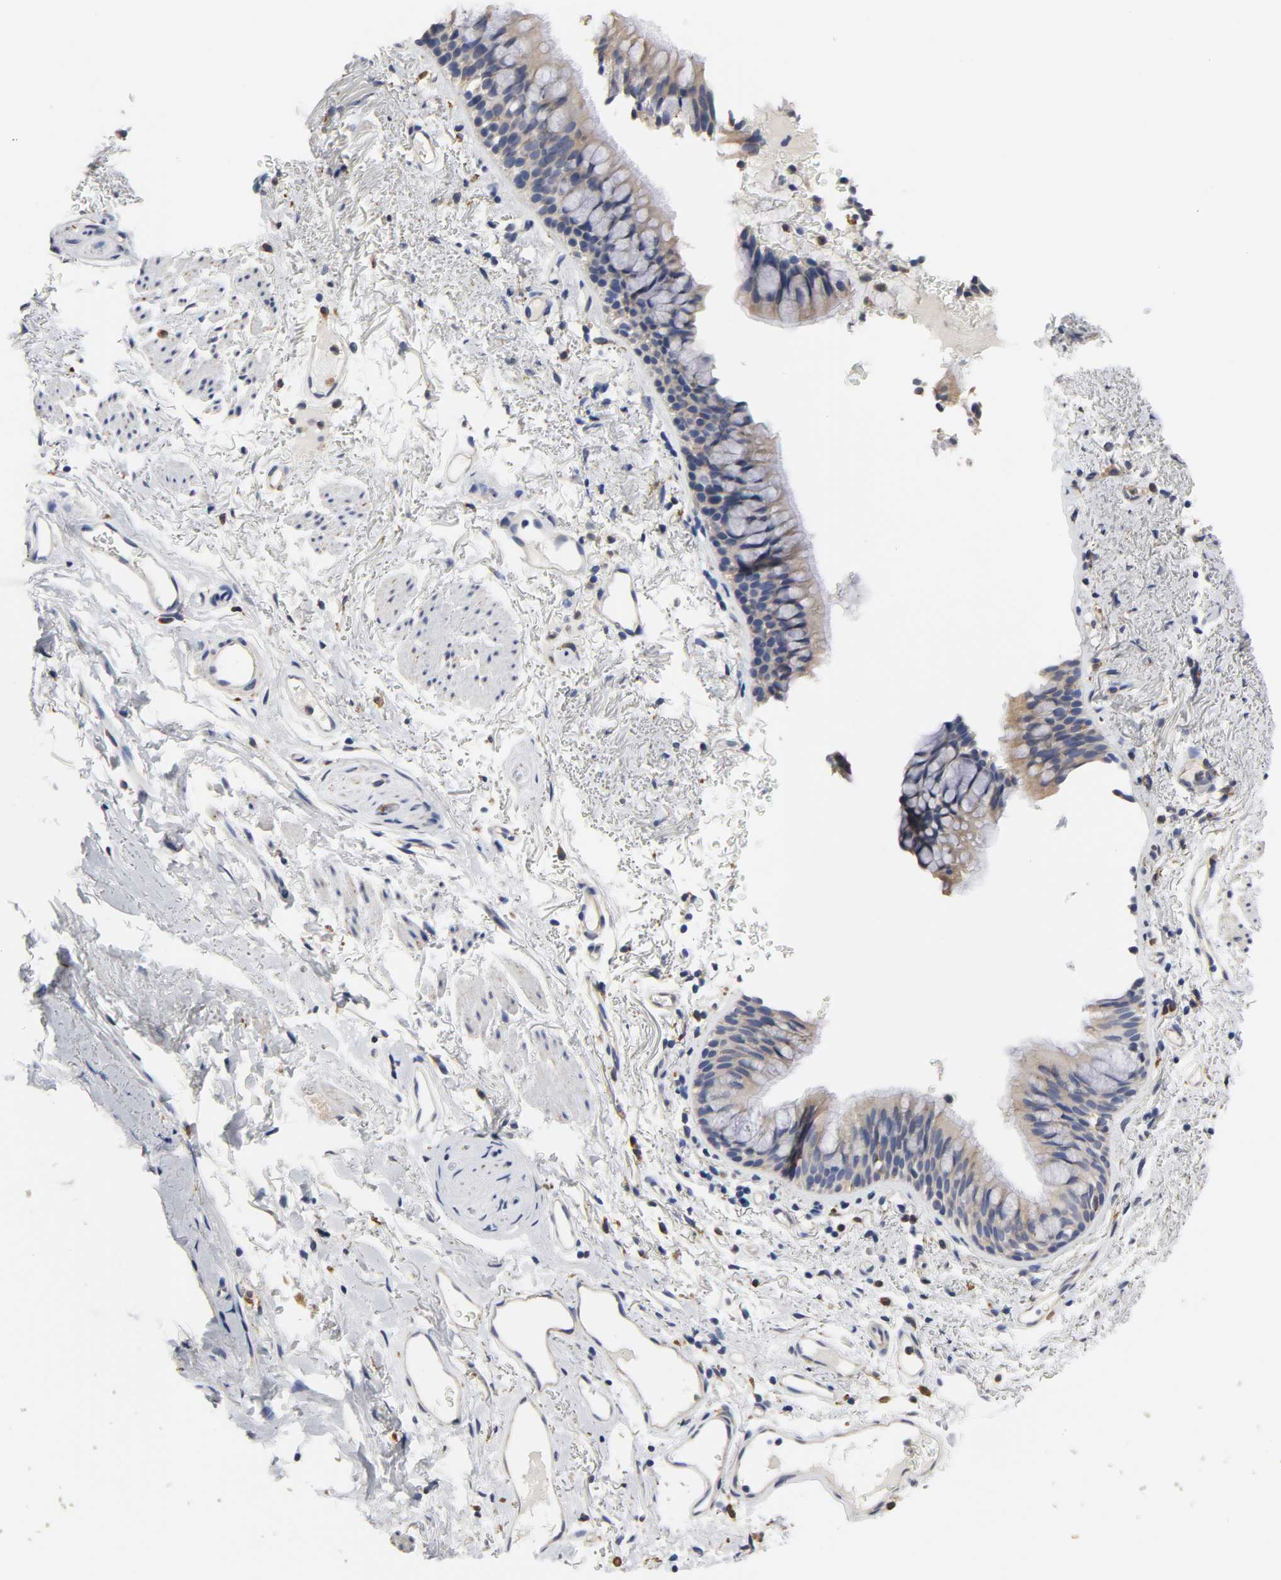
{"staining": {"intensity": "weak", "quantity": ">75%", "location": "cytoplasmic/membranous"}, "tissue": "bronchus", "cell_type": "Respiratory epithelial cells", "image_type": "normal", "snomed": [{"axis": "morphology", "description": "Normal tissue, NOS"}, {"axis": "topography", "description": "Bronchus"}], "caption": "This photomicrograph demonstrates immunohistochemistry staining of benign human bronchus, with low weak cytoplasmic/membranous positivity in approximately >75% of respiratory epithelial cells.", "gene": "HCK", "patient": {"sex": "female", "age": 73}}